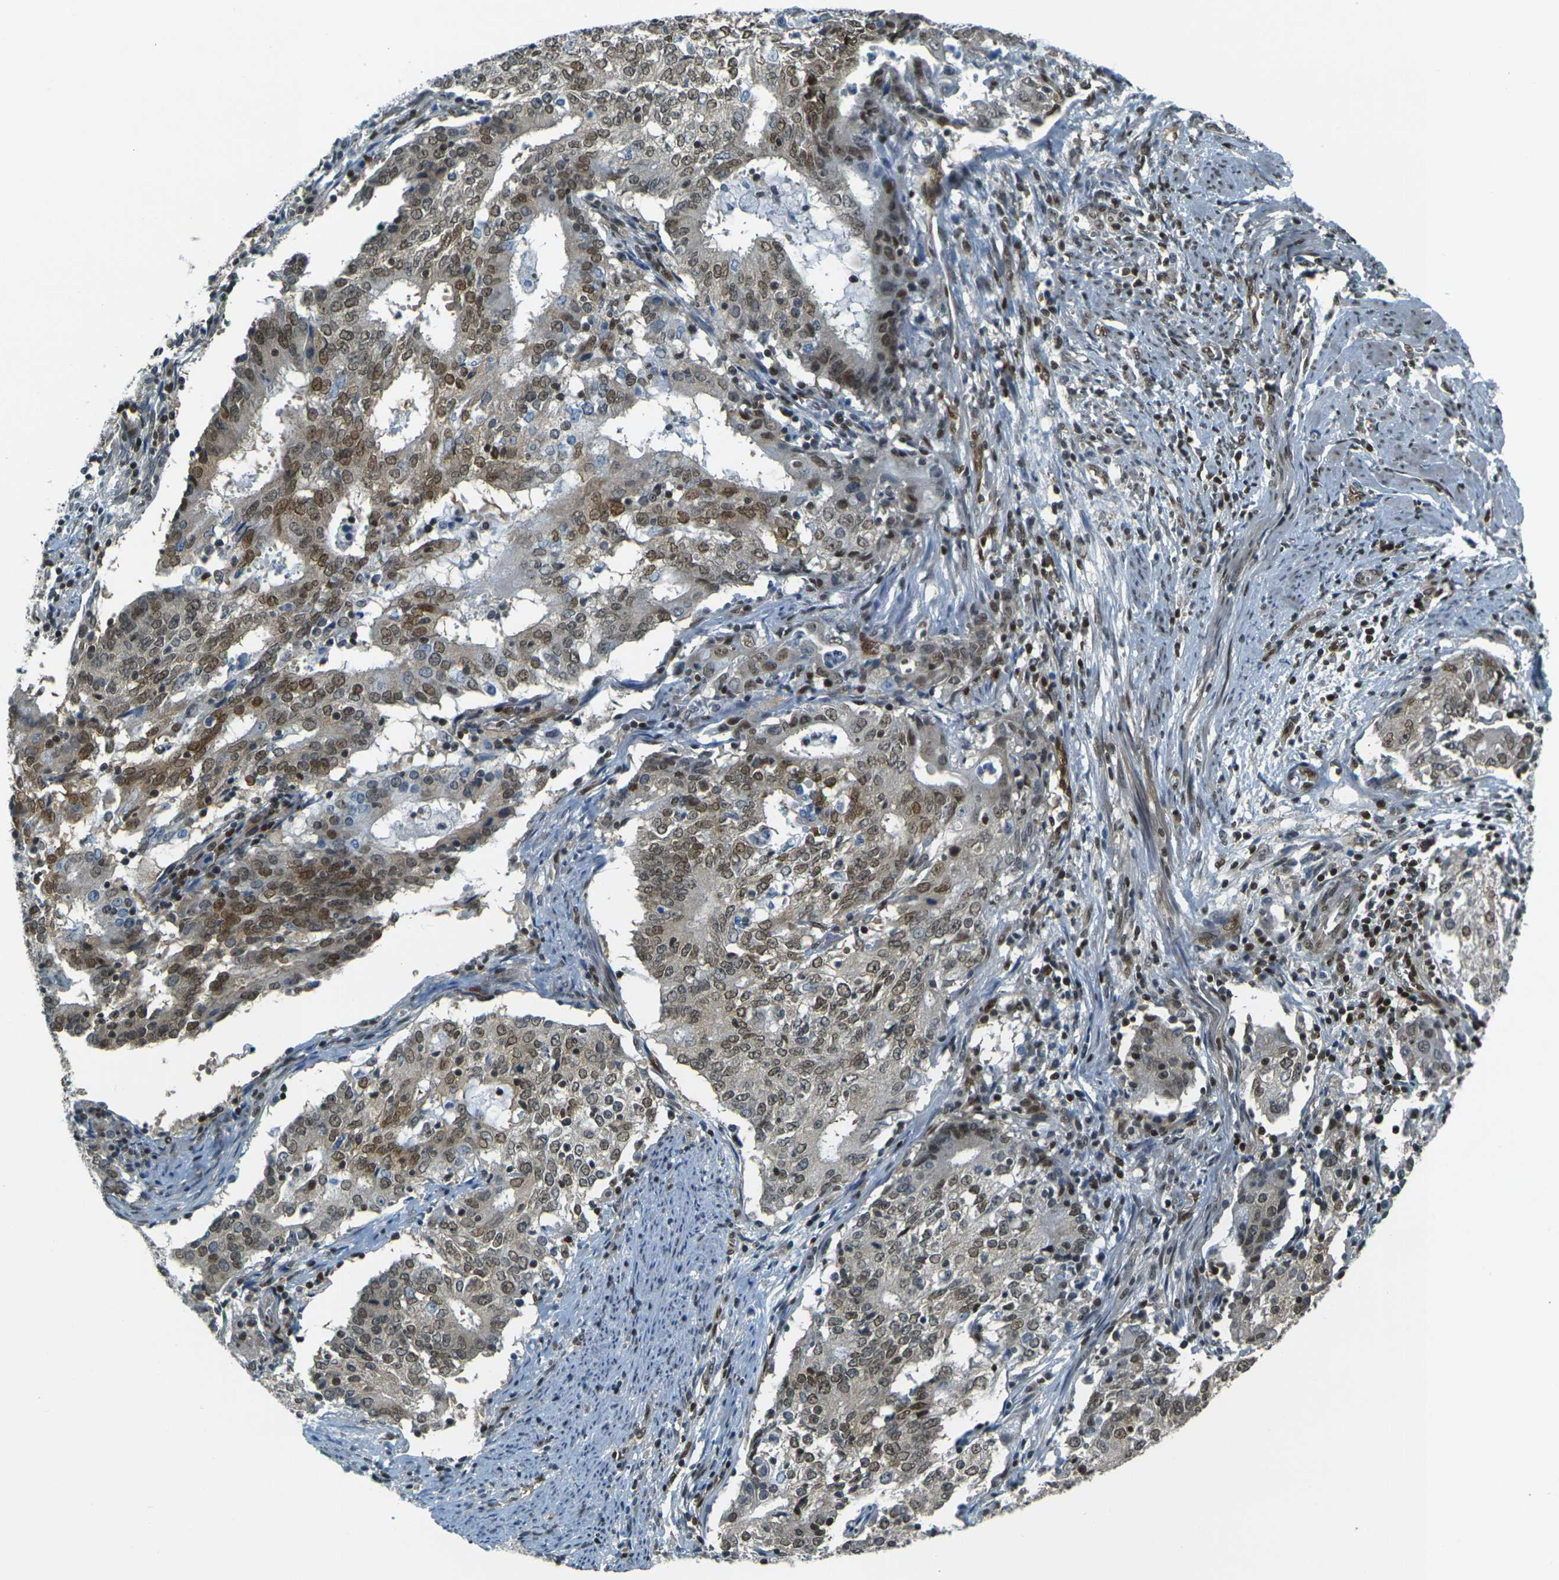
{"staining": {"intensity": "moderate", "quantity": ">75%", "location": "nuclear"}, "tissue": "cervical cancer", "cell_type": "Tumor cells", "image_type": "cancer", "snomed": [{"axis": "morphology", "description": "Adenocarcinoma, NOS"}, {"axis": "topography", "description": "Cervix"}], "caption": "High-magnification brightfield microscopy of cervical cancer stained with DAB (3,3'-diaminobenzidine) (brown) and counterstained with hematoxylin (blue). tumor cells exhibit moderate nuclear positivity is seen in approximately>75% of cells.", "gene": "NHEJ1", "patient": {"sex": "female", "age": 44}}